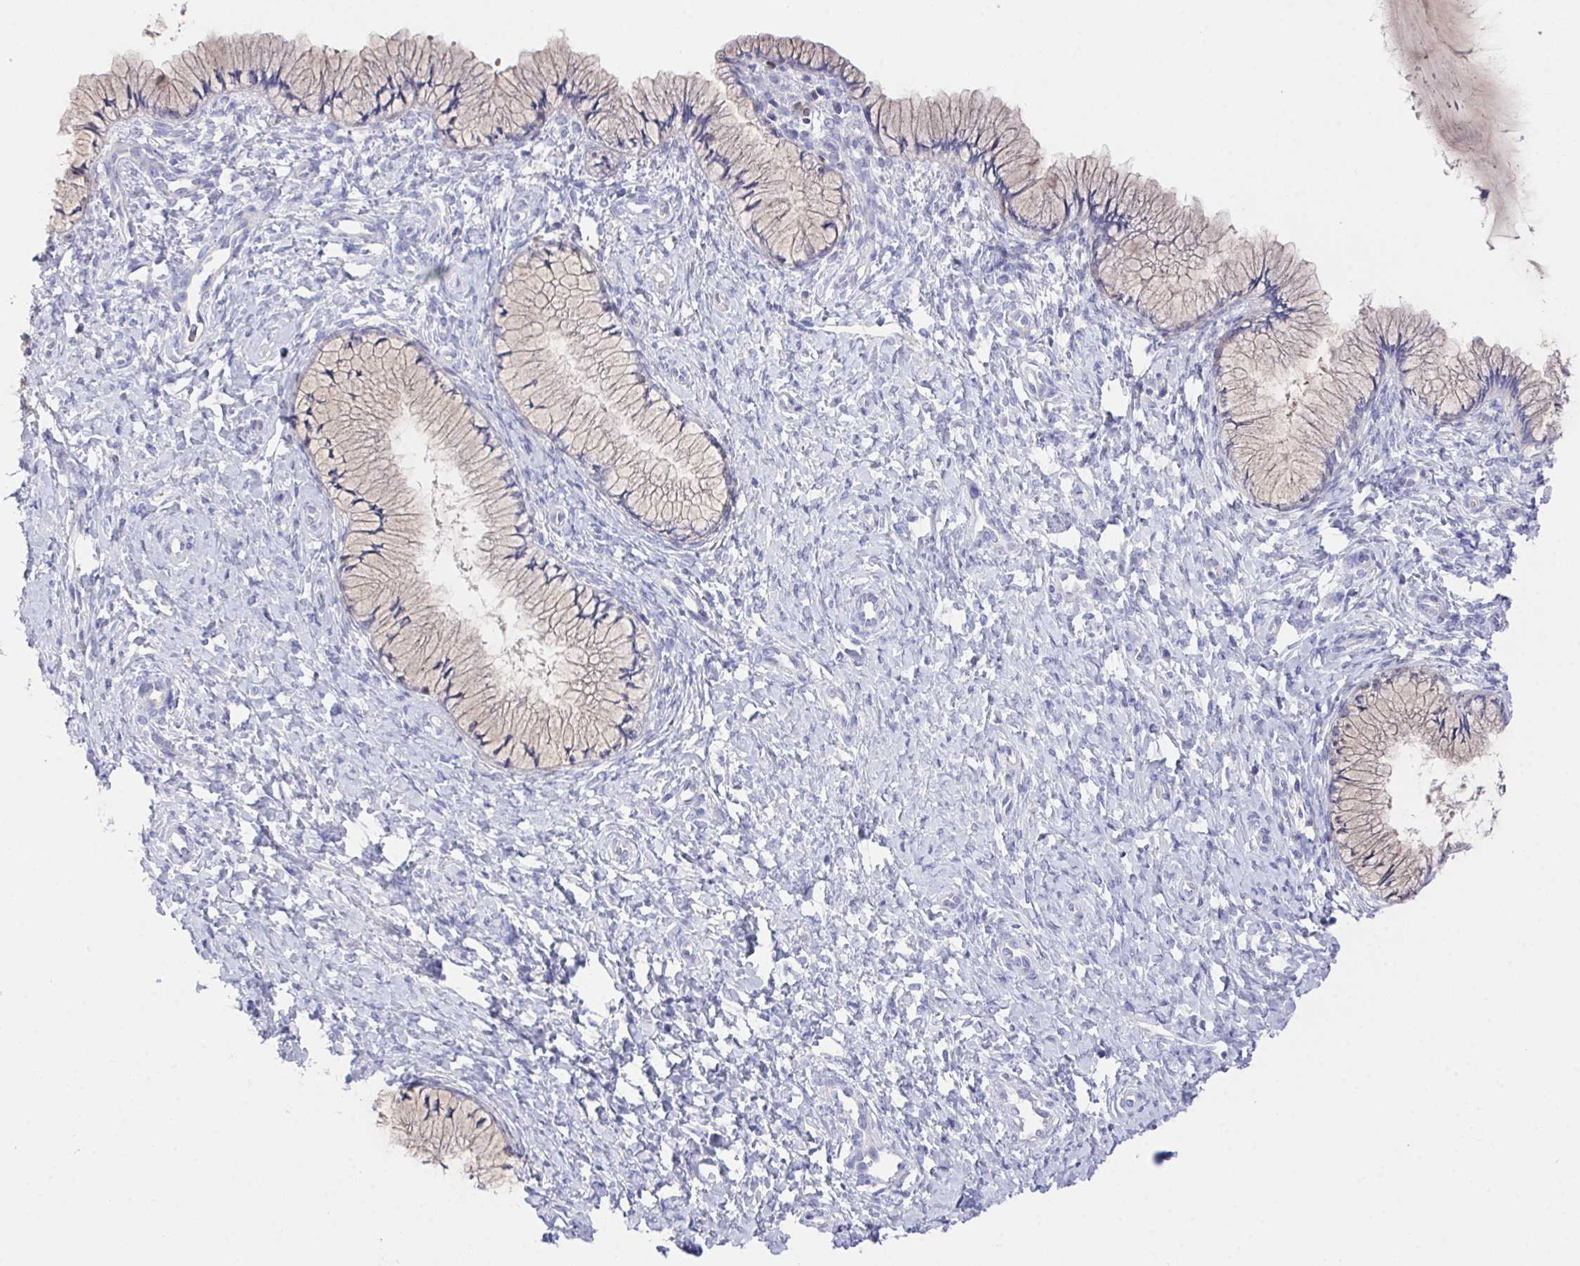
{"staining": {"intensity": "negative", "quantity": "none", "location": "none"}, "tissue": "cervix", "cell_type": "Glandular cells", "image_type": "normal", "snomed": [{"axis": "morphology", "description": "Normal tissue, NOS"}, {"axis": "topography", "description": "Cervix"}], "caption": "DAB (3,3'-diaminobenzidine) immunohistochemical staining of normal human cervix reveals no significant expression in glandular cells.", "gene": "PRG3", "patient": {"sex": "female", "age": 37}}